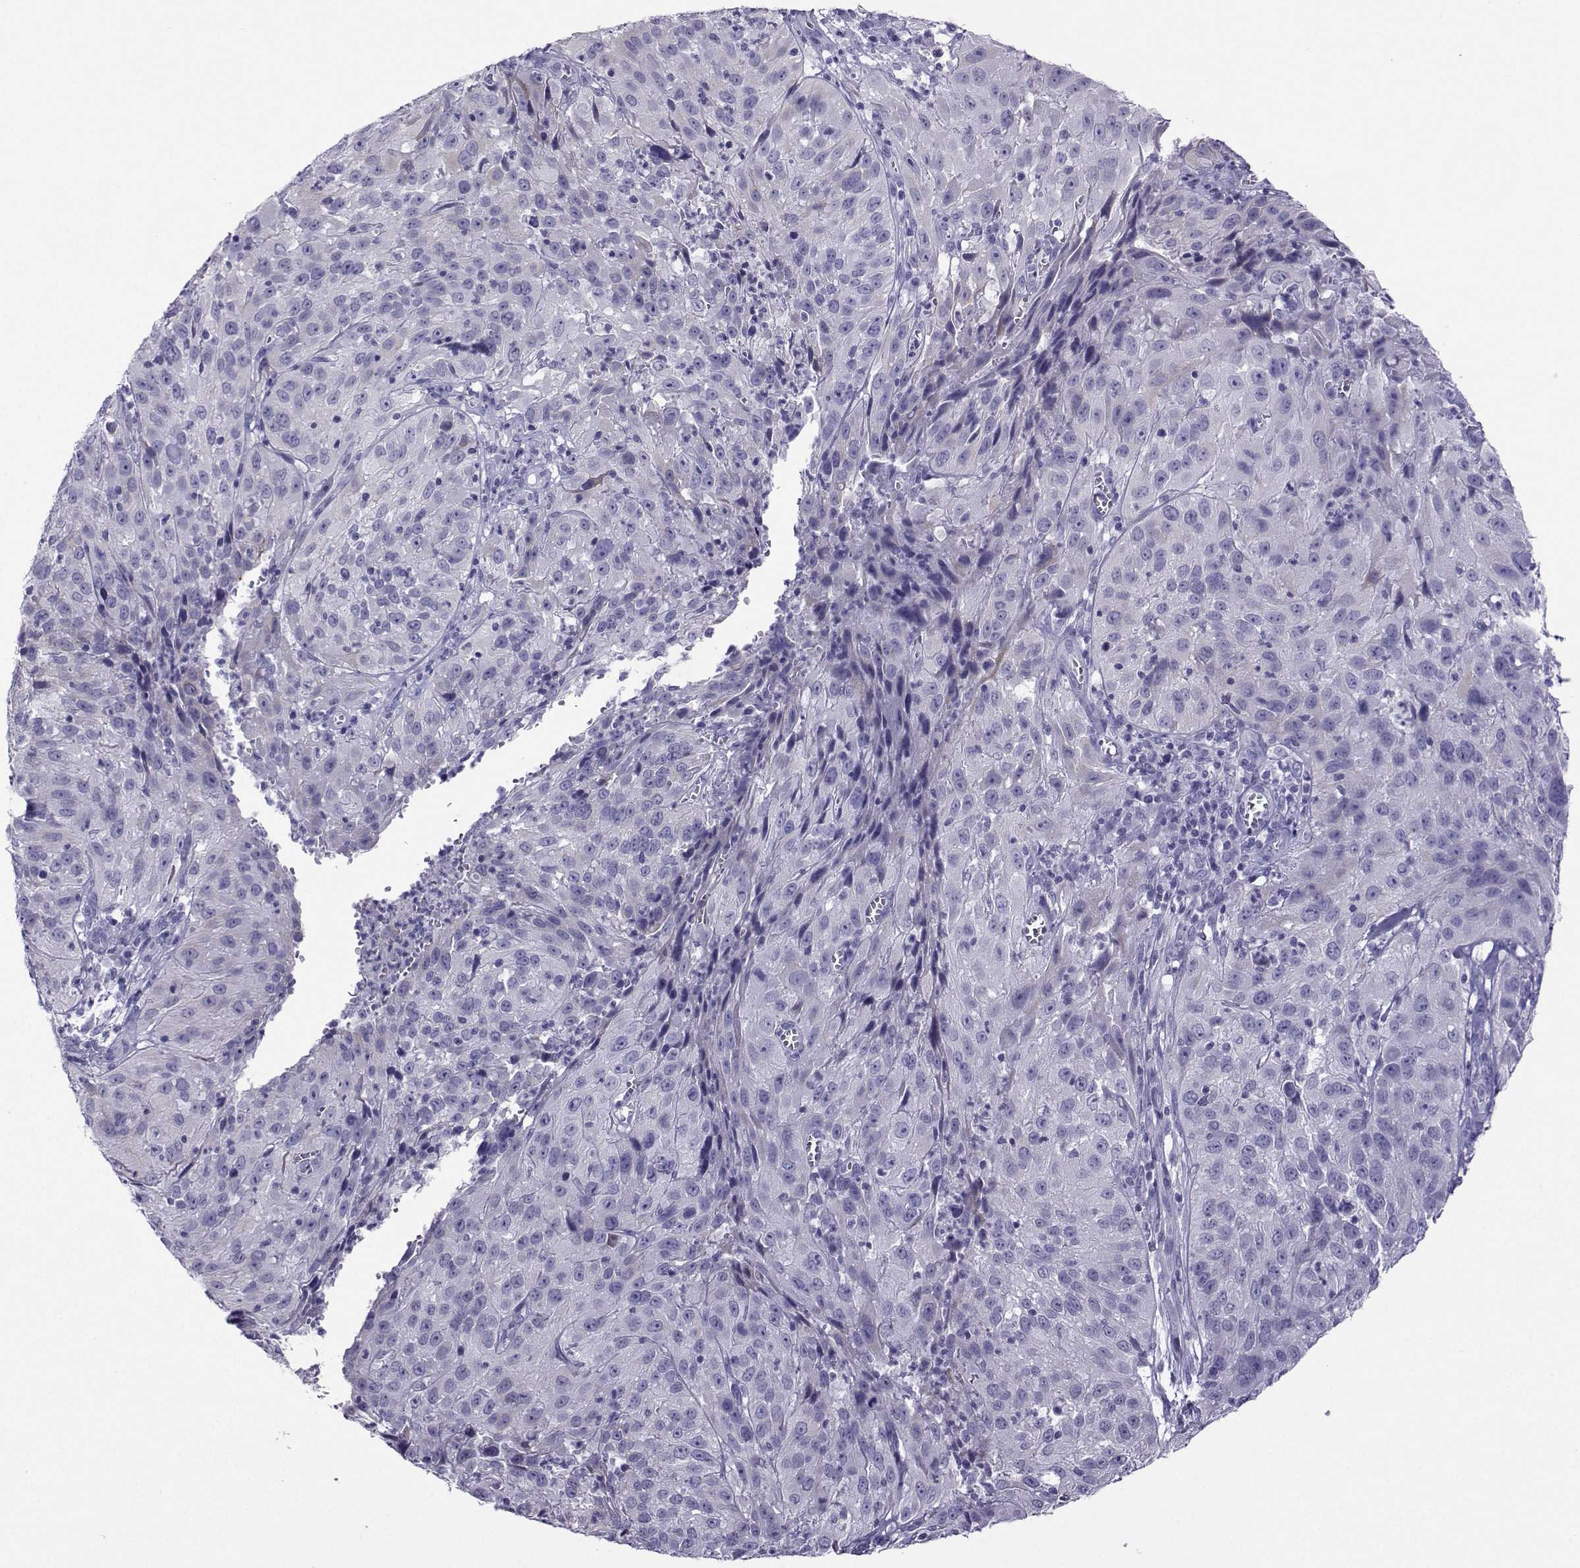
{"staining": {"intensity": "negative", "quantity": "none", "location": "none"}, "tissue": "cervical cancer", "cell_type": "Tumor cells", "image_type": "cancer", "snomed": [{"axis": "morphology", "description": "Squamous cell carcinoma, NOS"}, {"axis": "topography", "description": "Cervix"}], "caption": "Tumor cells show no significant protein expression in squamous cell carcinoma (cervical). (Stains: DAB immunohistochemistry with hematoxylin counter stain, Microscopy: brightfield microscopy at high magnification).", "gene": "CRYBB1", "patient": {"sex": "female", "age": 32}}